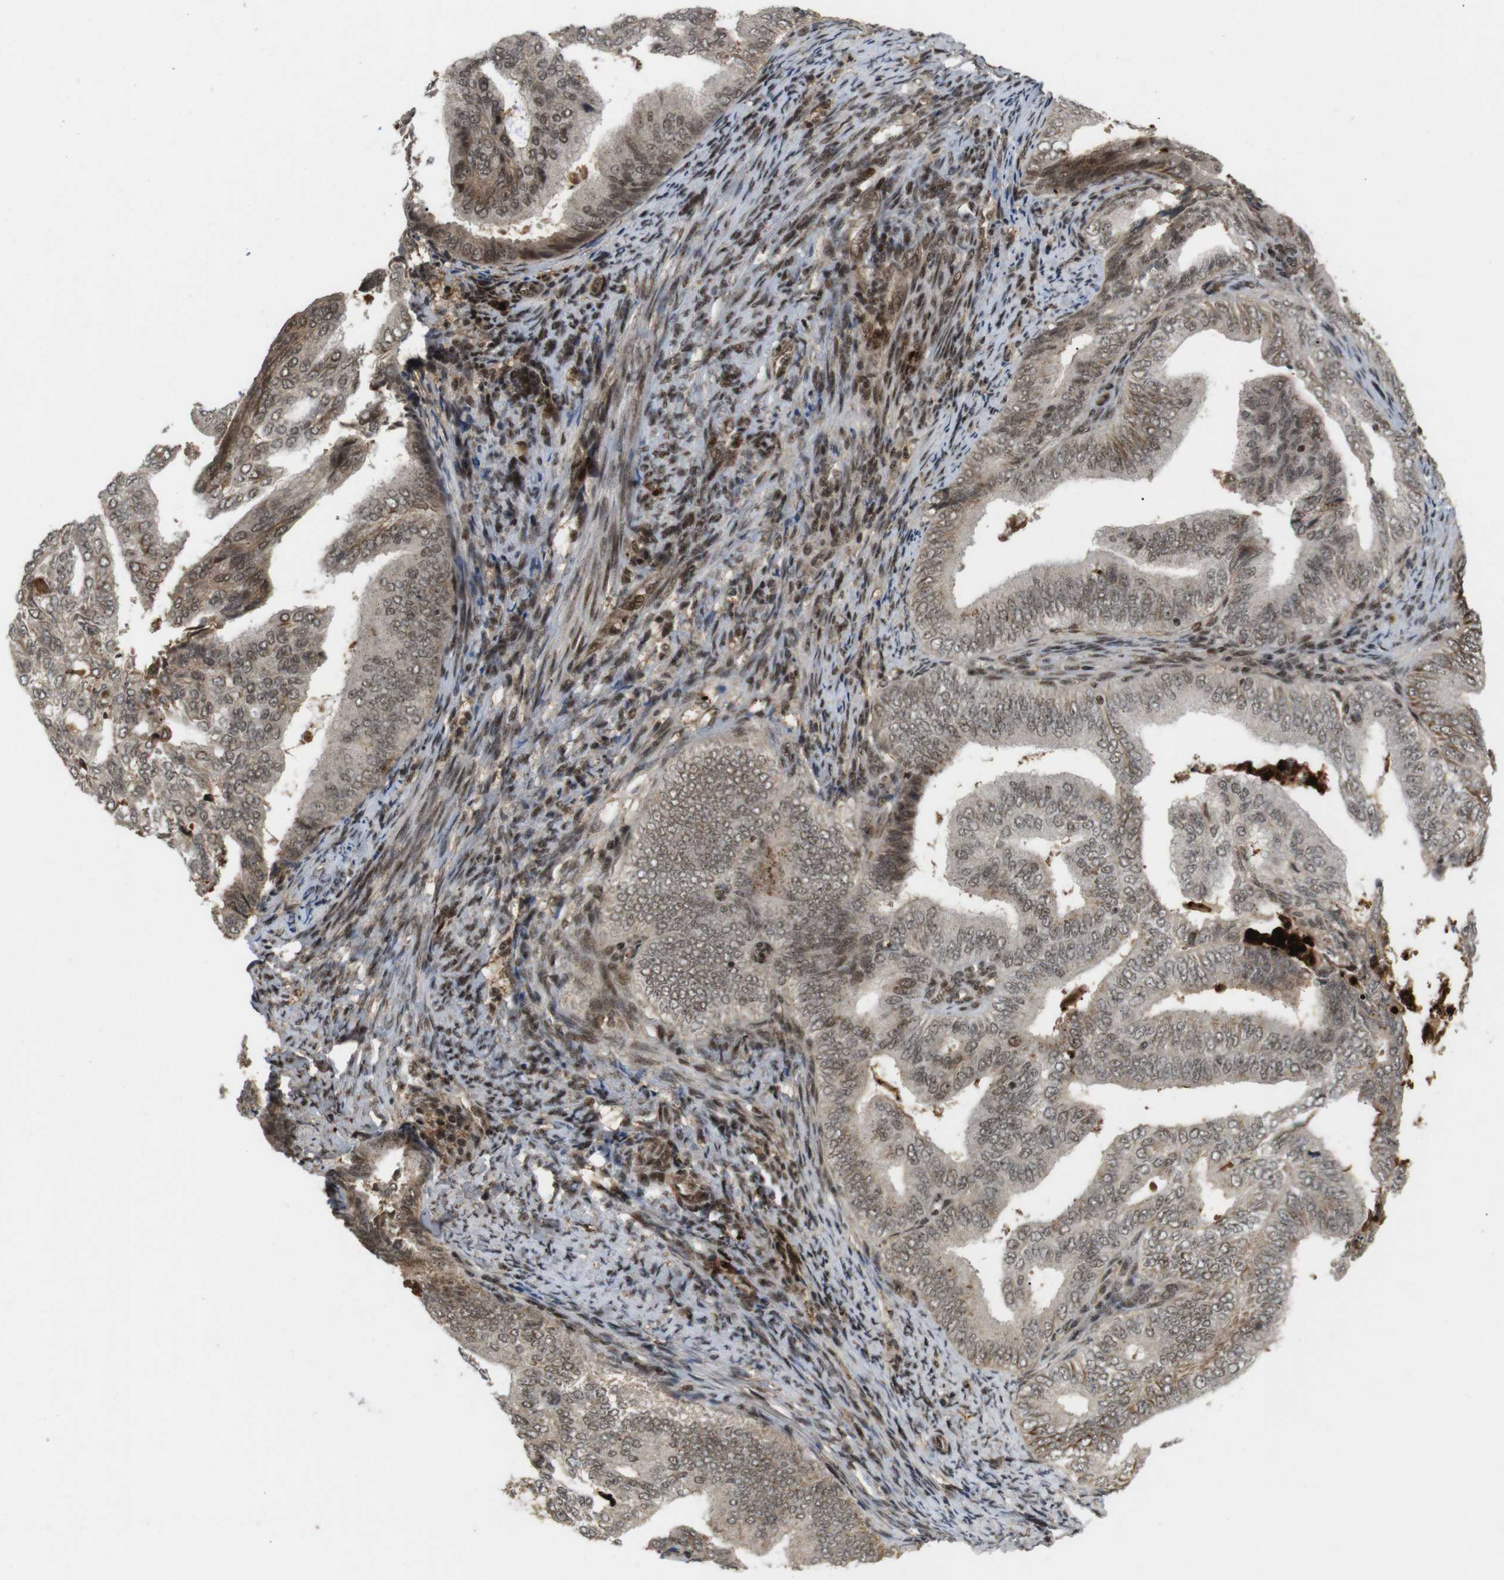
{"staining": {"intensity": "moderate", "quantity": ">75%", "location": "cytoplasmic/membranous,nuclear"}, "tissue": "endometrial cancer", "cell_type": "Tumor cells", "image_type": "cancer", "snomed": [{"axis": "morphology", "description": "Adenocarcinoma, NOS"}, {"axis": "topography", "description": "Endometrium"}], "caption": "A high-resolution histopathology image shows immunohistochemistry (IHC) staining of endometrial cancer, which shows moderate cytoplasmic/membranous and nuclear positivity in about >75% of tumor cells. The protein is shown in brown color, while the nuclei are stained blue.", "gene": "SP2", "patient": {"sex": "female", "age": 58}}